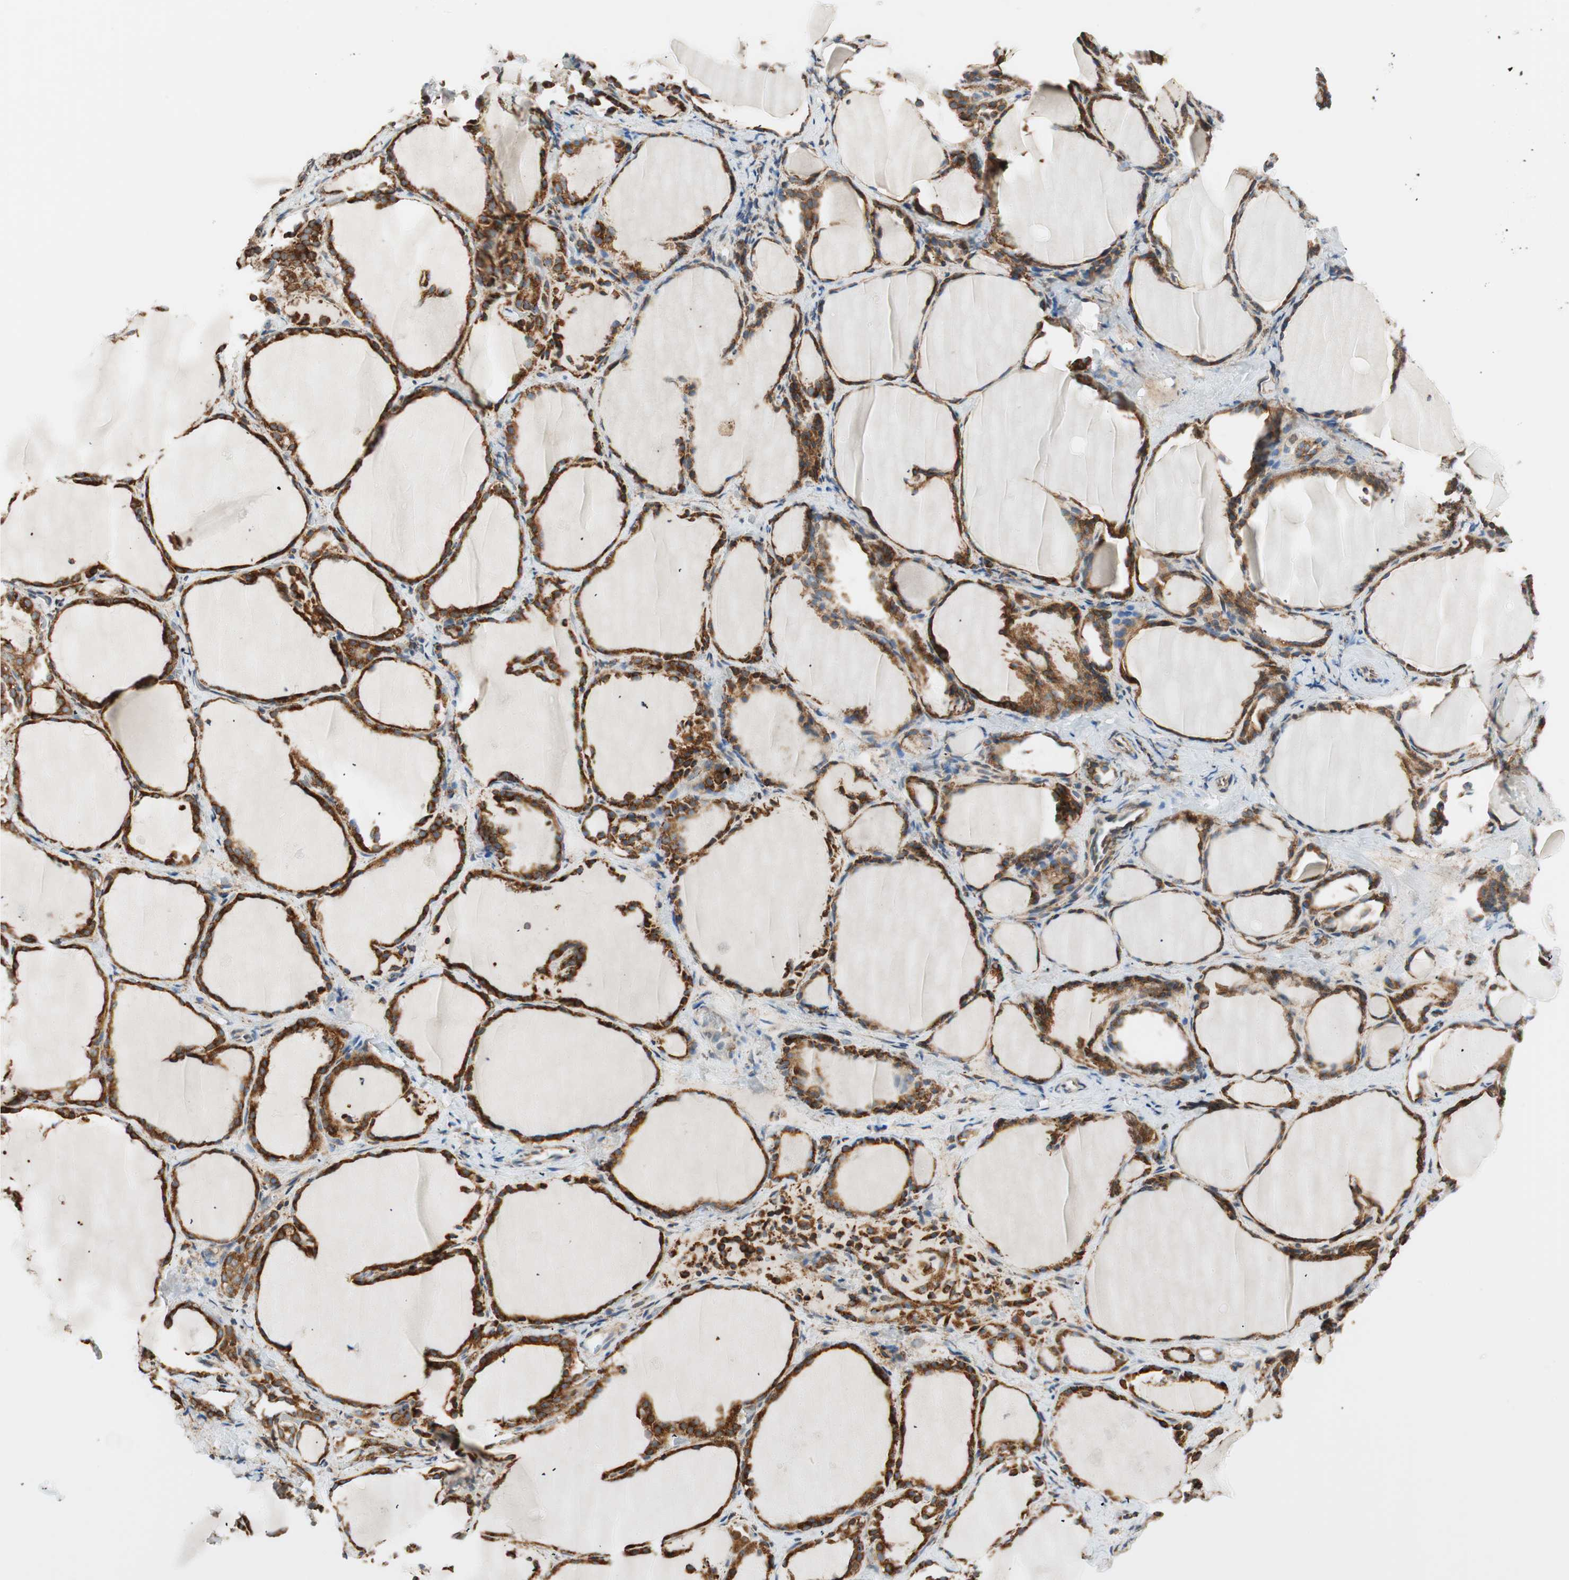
{"staining": {"intensity": "strong", "quantity": ">75%", "location": "cytoplasmic/membranous"}, "tissue": "thyroid gland", "cell_type": "Glandular cells", "image_type": "normal", "snomed": [{"axis": "morphology", "description": "Normal tissue, NOS"}, {"axis": "morphology", "description": "Papillary adenocarcinoma, NOS"}, {"axis": "topography", "description": "Thyroid gland"}], "caption": "Normal thyroid gland was stained to show a protein in brown. There is high levels of strong cytoplasmic/membranous positivity in about >75% of glandular cells.", "gene": "PRKCSH", "patient": {"sex": "female", "age": 30}}